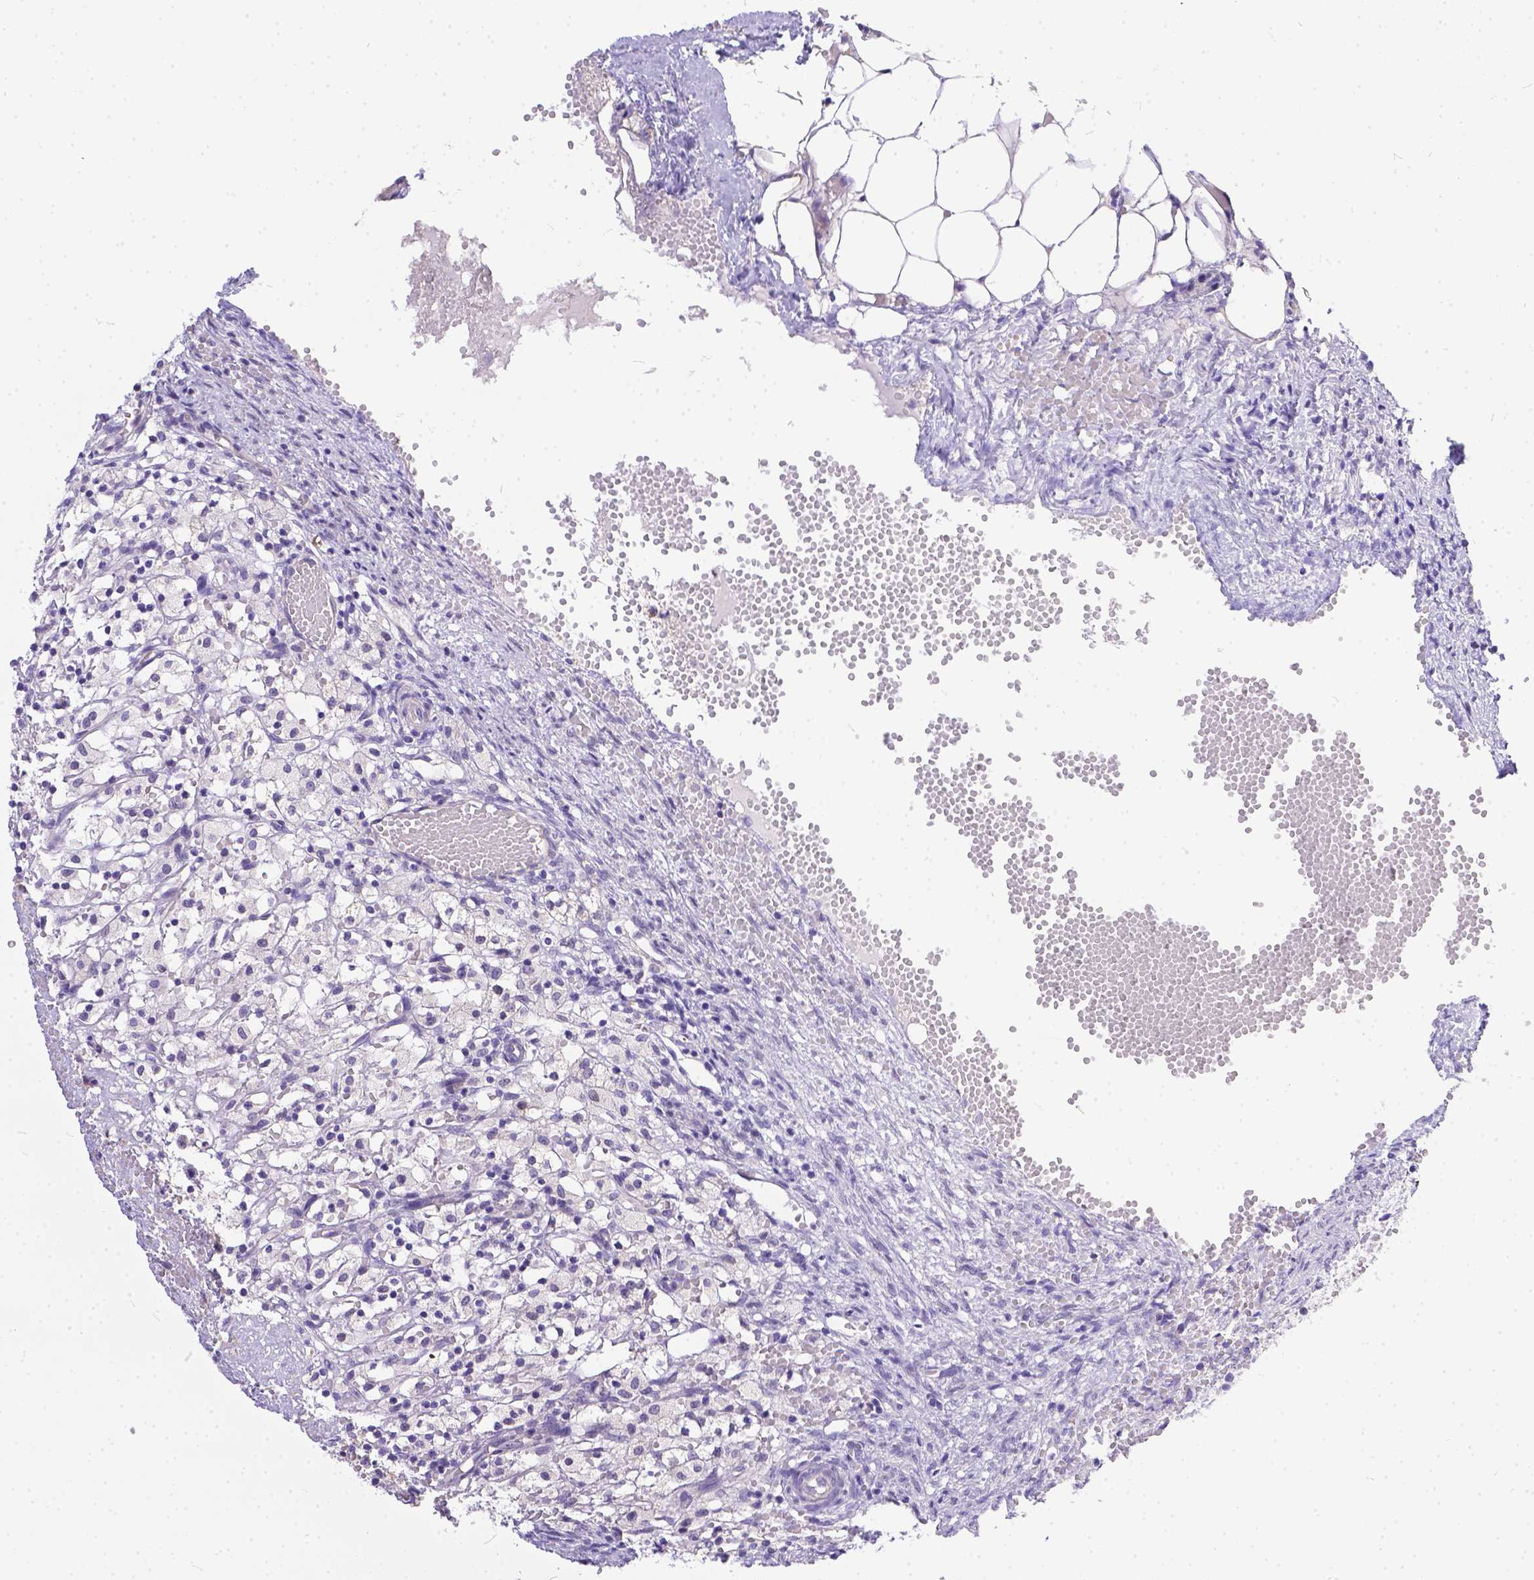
{"staining": {"intensity": "negative", "quantity": "none", "location": "none"}, "tissue": "ovary", "cell_type": "Ovarian stroma cells", "image_type": "normal", "snomed": [{"axis": "morphology", "description": "Normal tissue, NOS"}, {"axis": "topography", "description": "Ovary"}], "caption": "A high-resolution photomicrograph shows IHC staining of normal ovary, which shows no significant staining in ovarian stroma cells.", "gene": "DLEC1", "patient": {"sex": "female", "age": 46}}